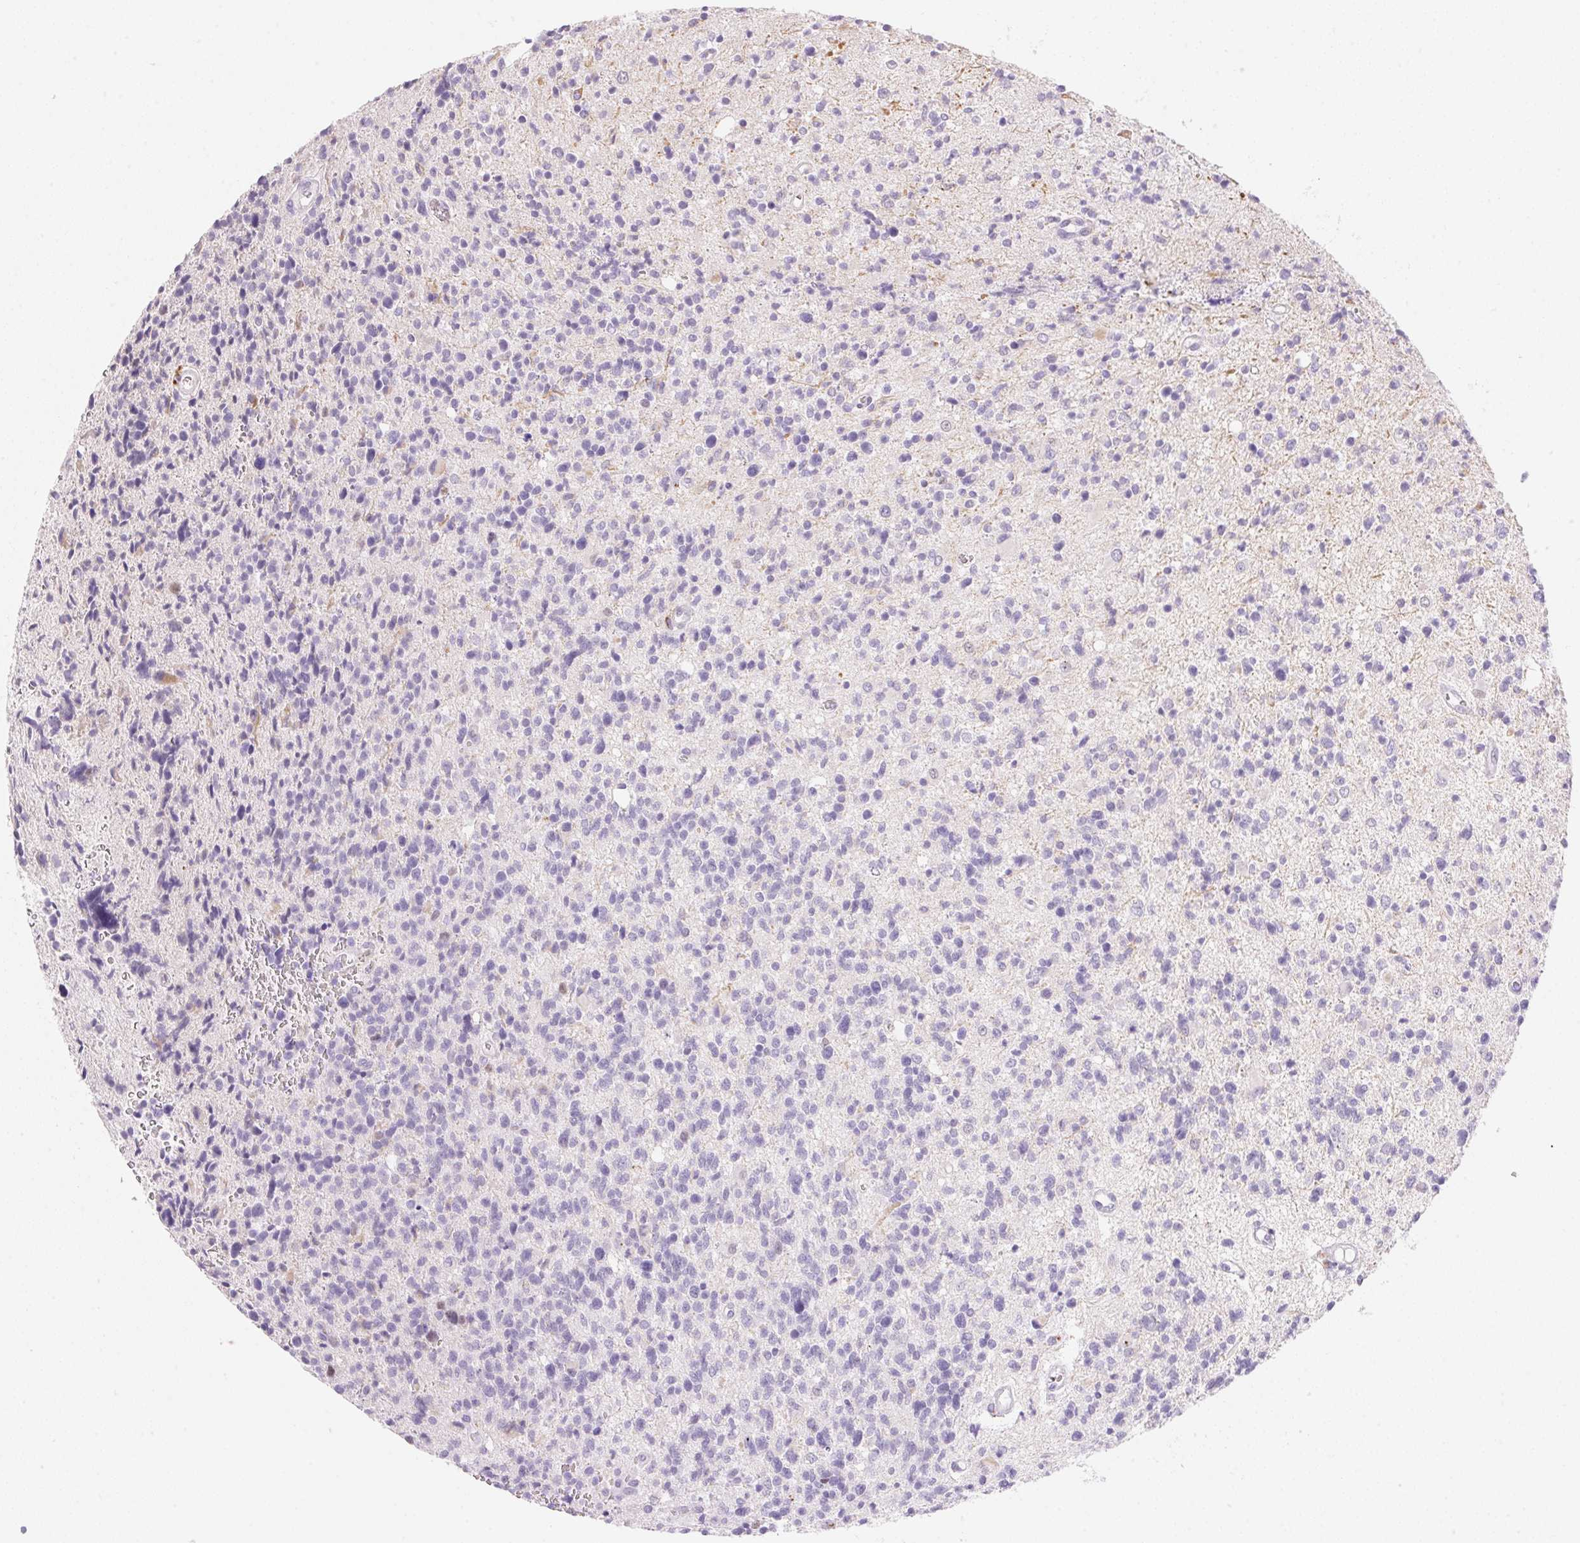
{"staining": {"intensity": "negative", "quantity": "none", "location": "none"}, "tissue": "glioma", "cell_type": "Tumor cells", "image_type": "cancer", "snomed": [{"axis": "morphology", "description": "Glioma, malignant, High grade"}, {"axis": "topography", "description": "Brain"}], "caption": "Photomicrograph shows no protein staining in tumor cells of malignant glioma (high-grade) tissue.", "gene": "TEKT1", "patient": {"sex": "male", "age": 29}}